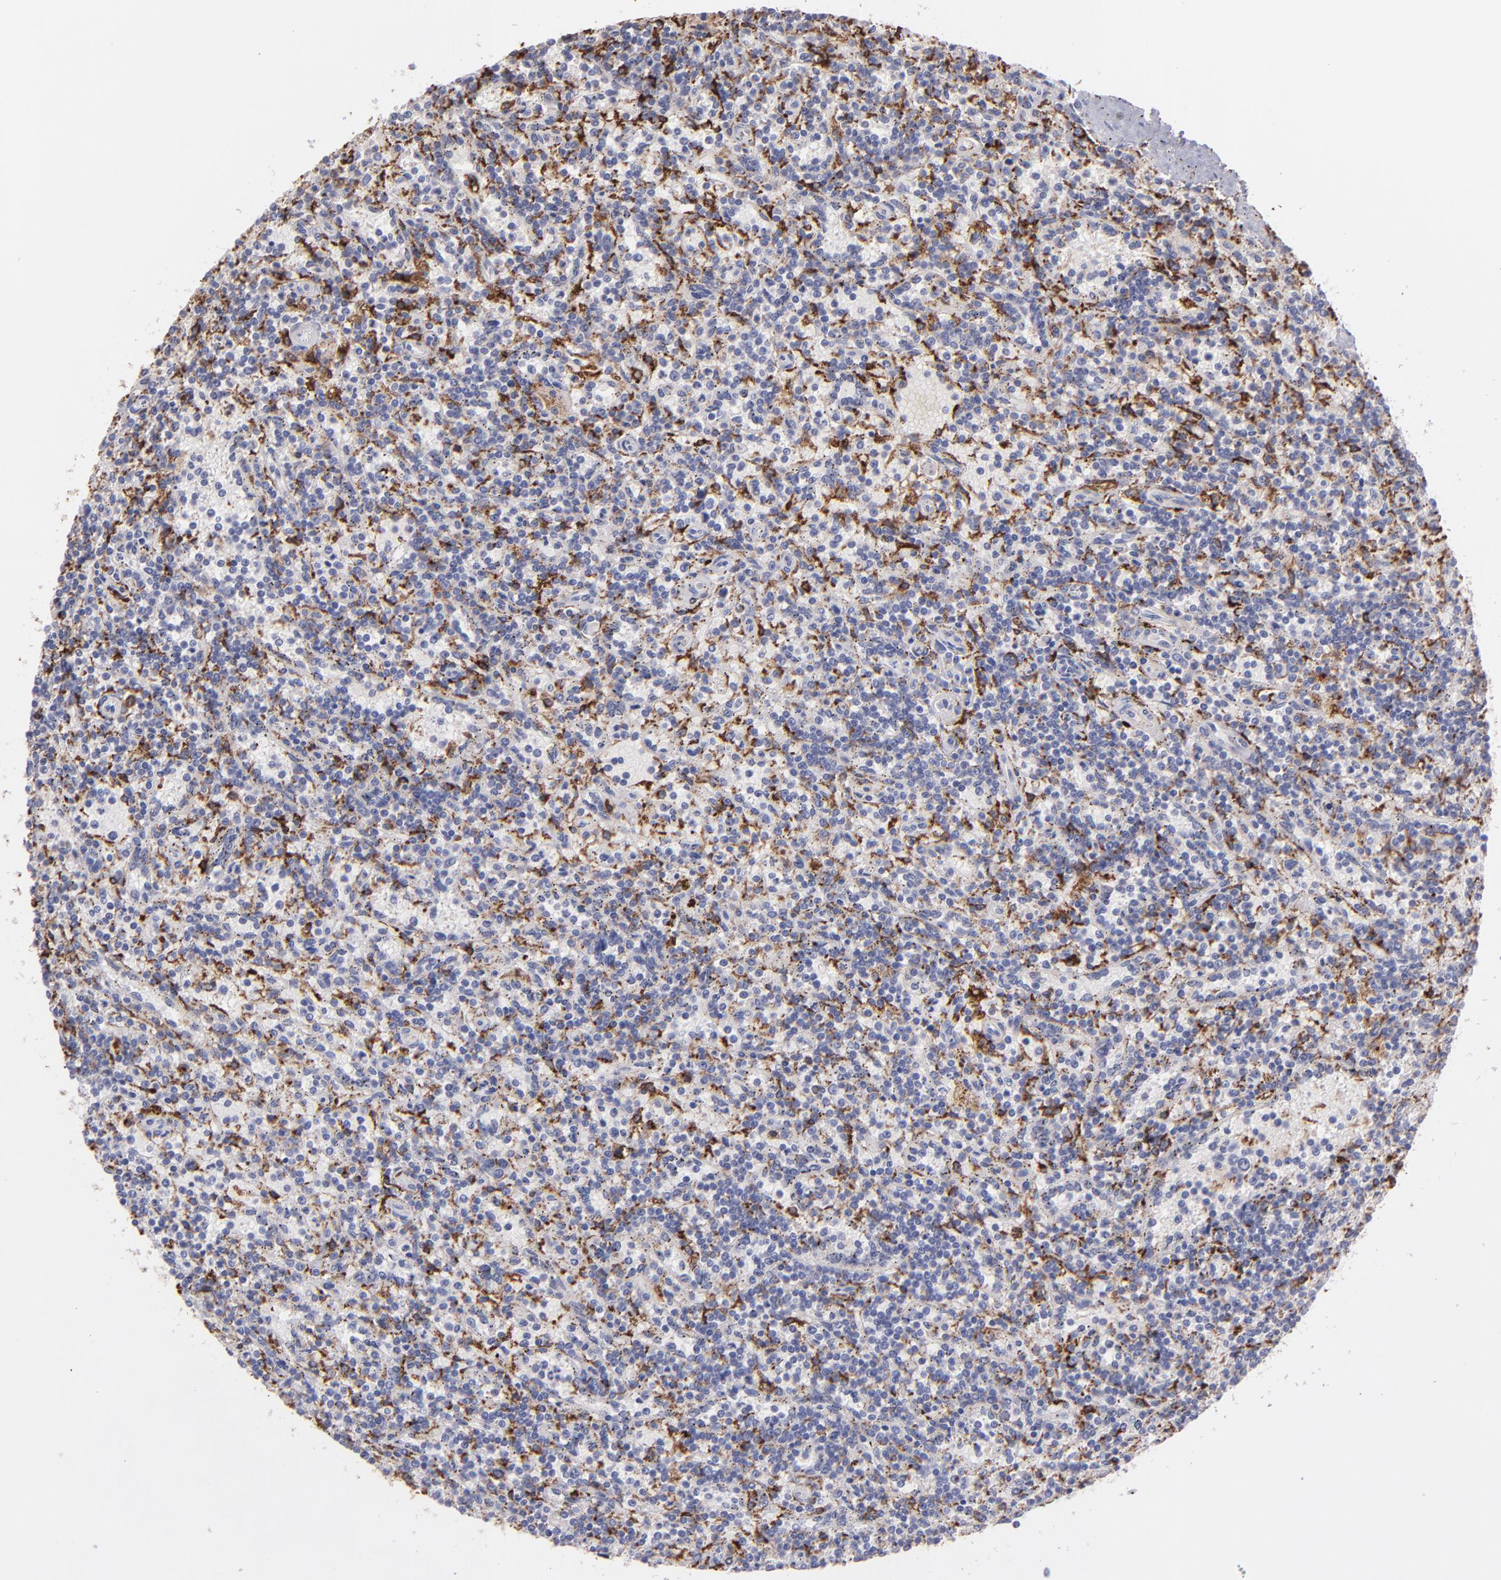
{"staining": {"intensity": "negative", "quantity": "none", "location": "none"}, "tissue": "lymphoma", "cell_type": "Tumor cells", "image_type": "cancer", "snomed": [{"axis": "morphology", "description": "Malignant lymphoma, non-Hodgkin's type, Low grade"}, {"axis": "topography", "description": "Spleen"}], "caption": "This is an immunohistochemistry (IHC) micrograph of malignant lymphoma, non-Hodgkin's type (low-grade). There is no expression in tumor cells.", "gene": "C1QA", "patient": {"sex": "male", "age": 73}}